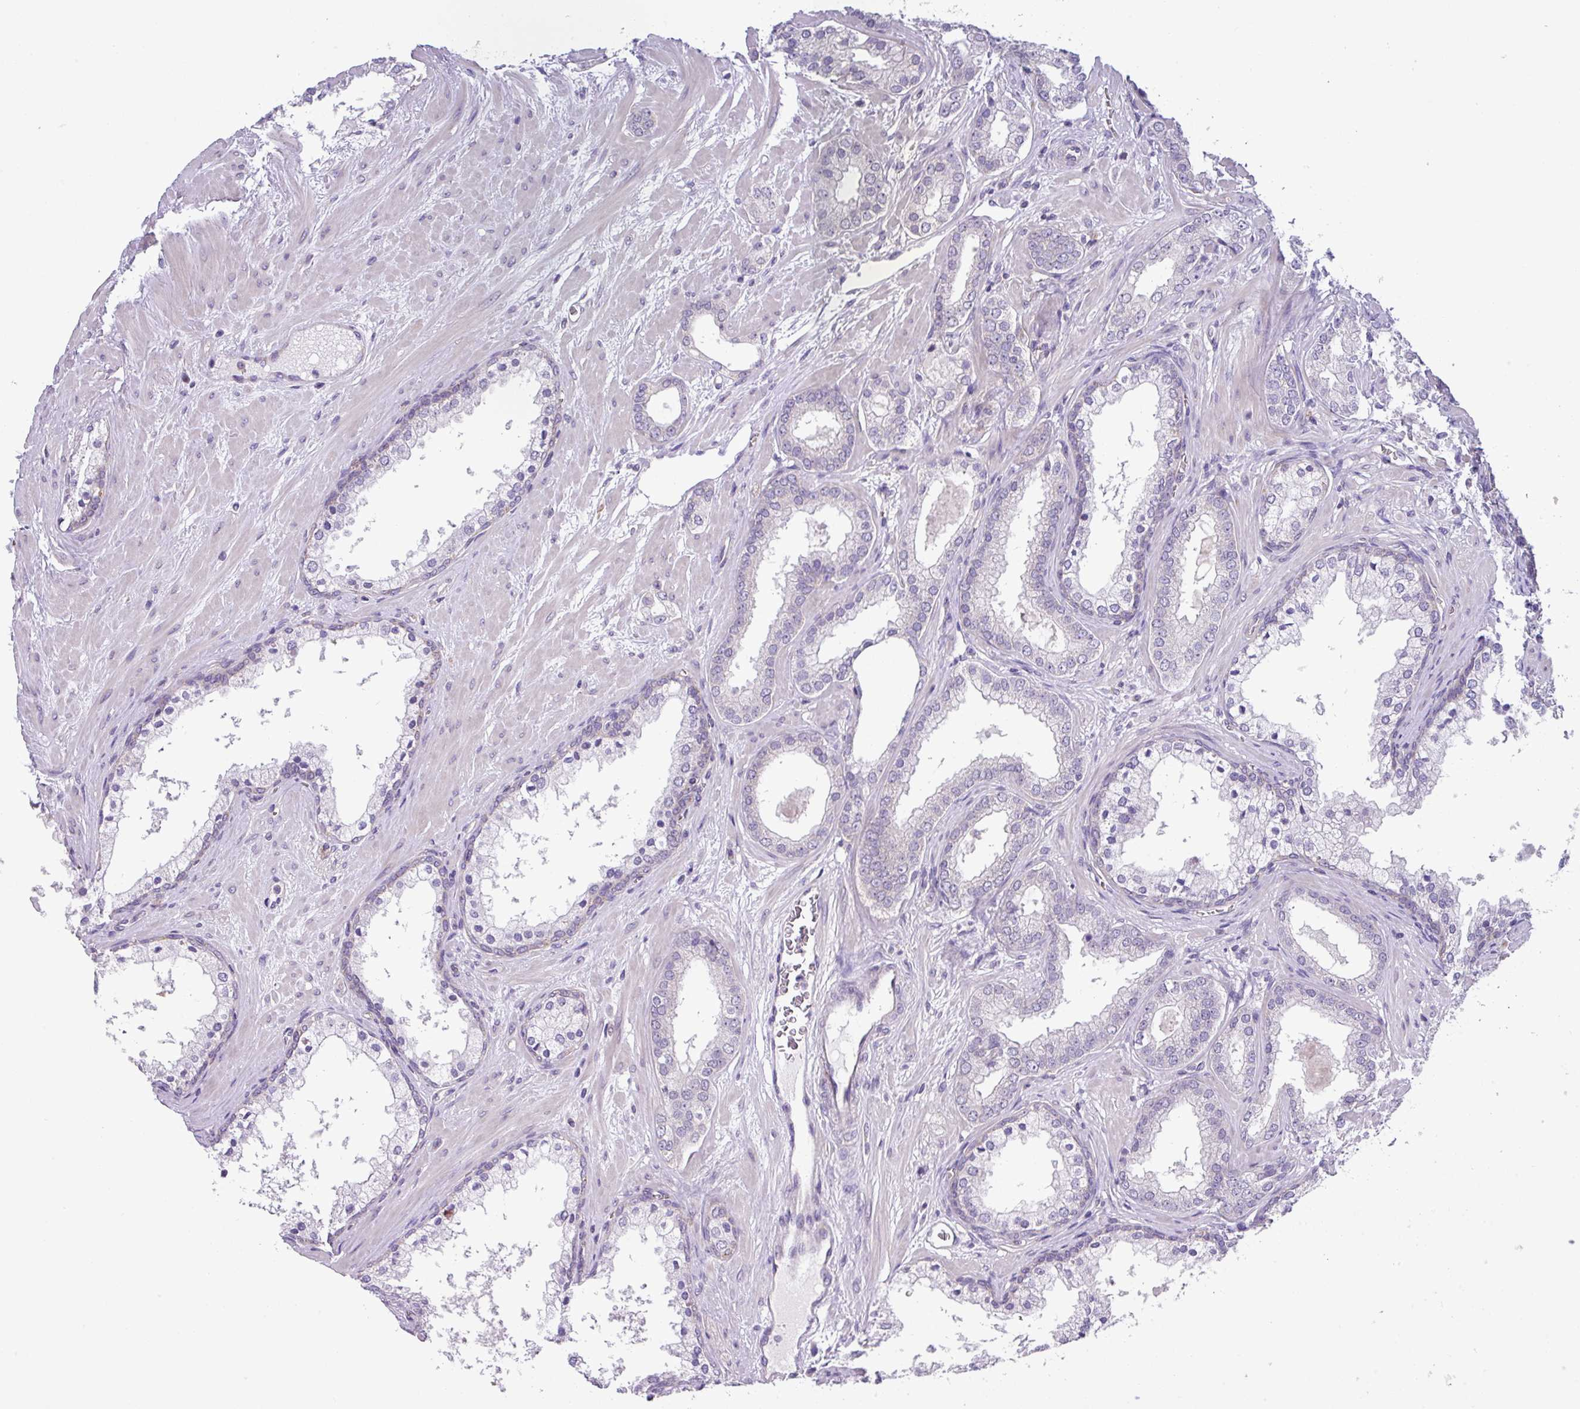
{"staining": {"intensity": "negative", "quantity": "none", "location": "none"}, "tissue": "prostate cancer", "cell_type": "Tumor cells", "image_type": "cancer", "snomed": [{"axis": "morphology", "description": "Adenocarcinoma, High grade"}, {"axis": "topography", "description": "Prostate"}], "caption": "Immunohistochemistry of human prostate cancer (adenocarcinoma (high-grade)) exhibits no staining in tumor cells.", "gene": "SLC23A2", "patient": {"sex": "male", "age": 64}}